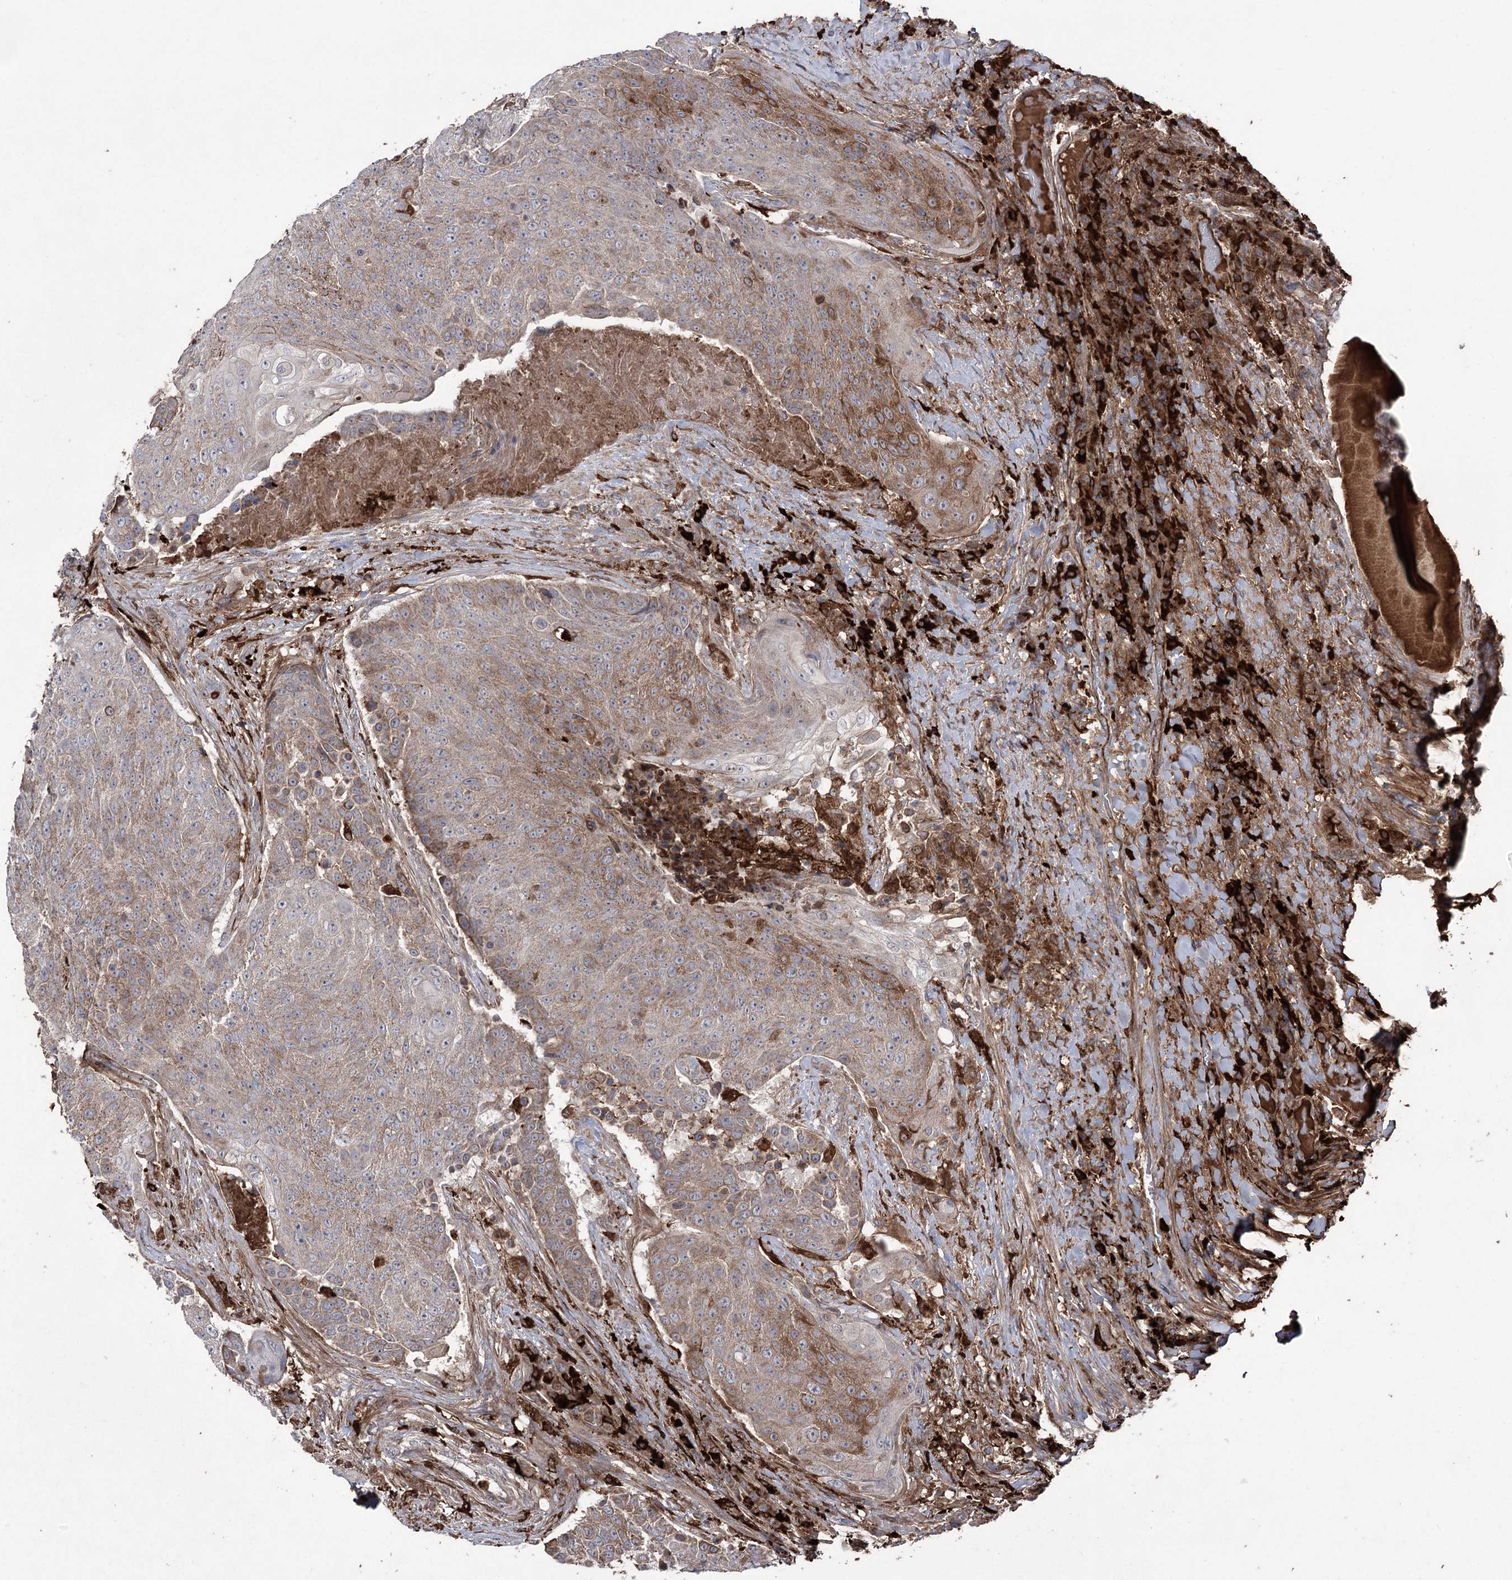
{"staining": {"intensity": "moderate", "quantity": "25%-75%", "location": "cytoplasmic/membranous"}, "tissue": "urothelial cancer", "cell_type": "Tumor cells", "image_type": "cancer", "snomed": [{"axis": "morphology", "description": "Urothelial carcinoma, High grade"}, {"axis": "topography", "description": "Urinary bladder"}], "caption": "Protein expression analysis of human high-grade urothelial carcinoma reveals moderate cytoplasmic/membranous positivity in about 25%-75% of tumor cells. Using DAB (3,3'-diaminobenzidine) (brown) and hematoxylin (blue) stains, captured at high magnification using brightfield microscopy.", "gene": "OTUD1", "patient": {"sex": "female", "age": 63}}